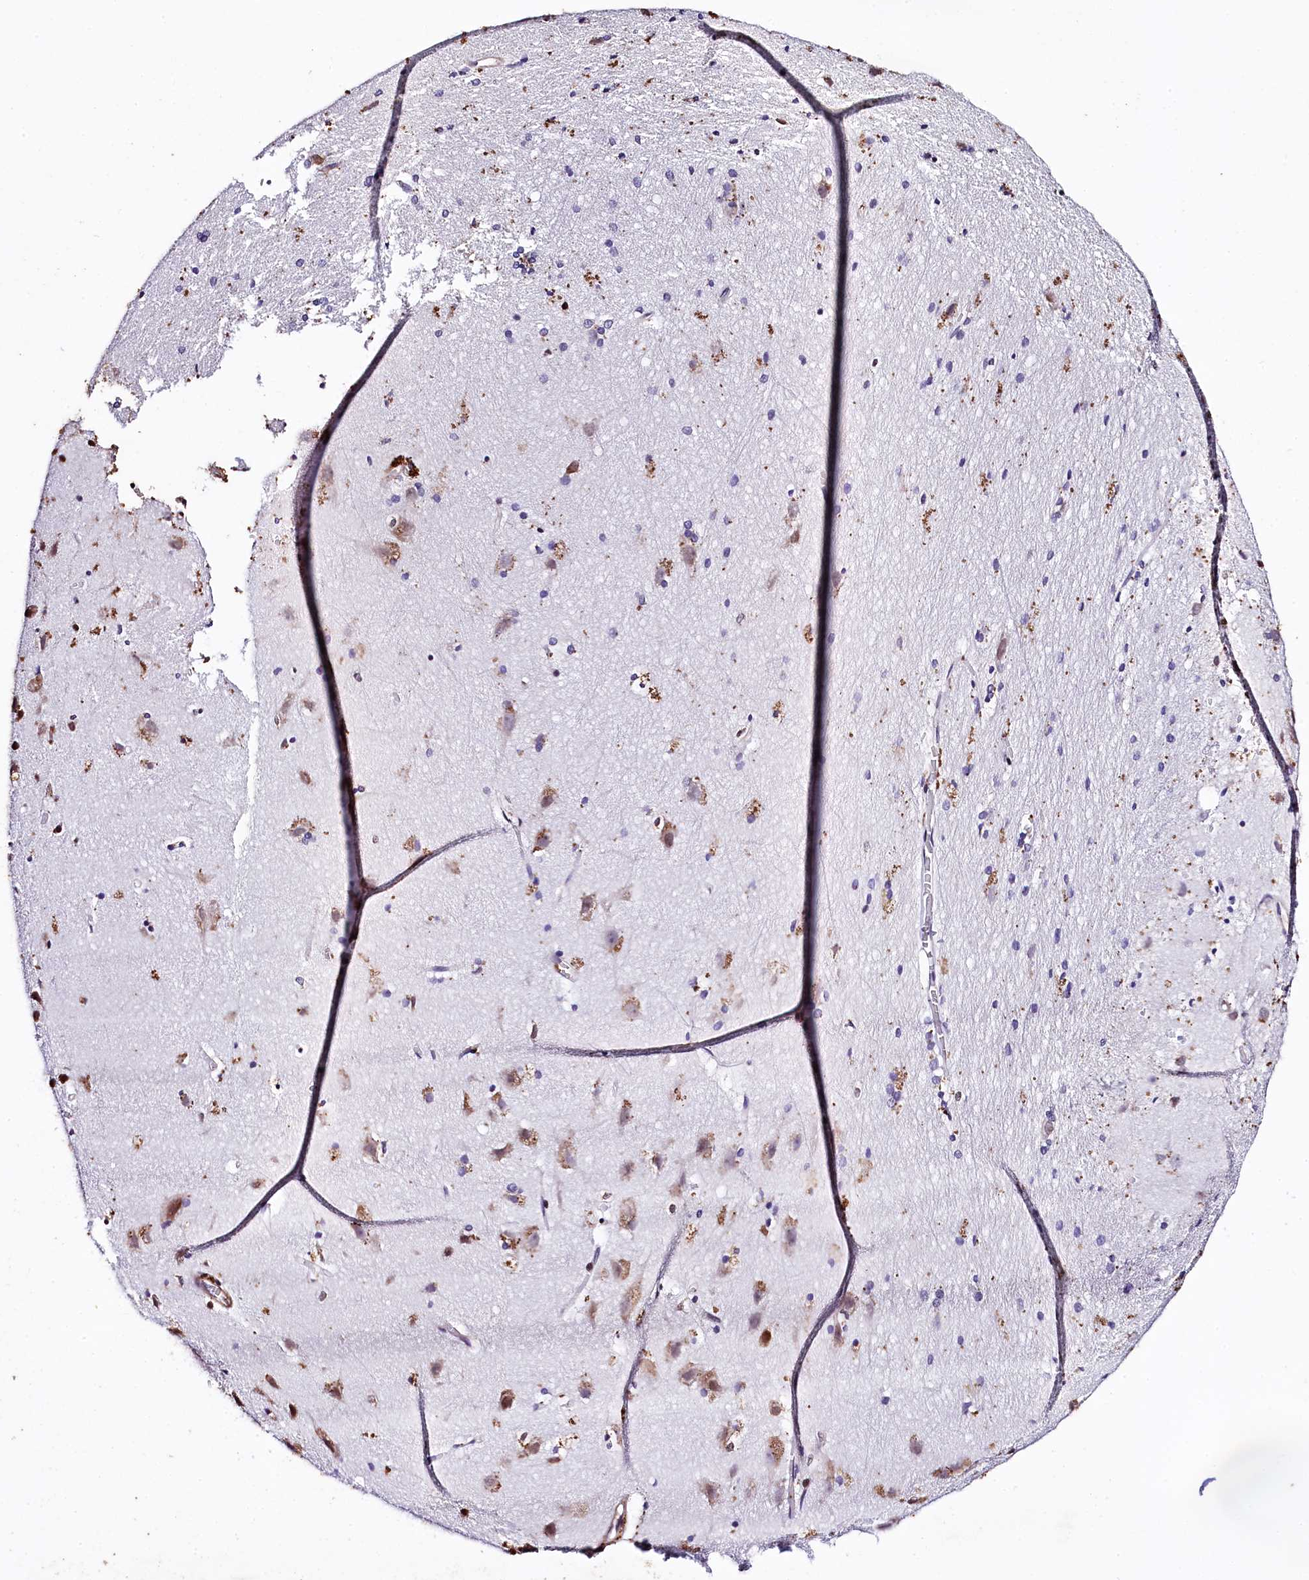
{"staining": {"intensity": "negative", "quantity": "none", "location": "none"}, "tissue": "cerebral cortex", "cell_type": "Endothelial cells", "image_type": "normal", "snomed": [{"axis": "morphology", "description": "Normal tissue, NOS"}, {"axis": "topography", "description": "Cerebral cortex"}], "caption": "This is a histopathology image of immunohistochemistry staining of benign cerebral cortex, which shows no expression in endothelial cells.", "gene": "SAMD10", "patient": {"sex": "male", "age": 54}}